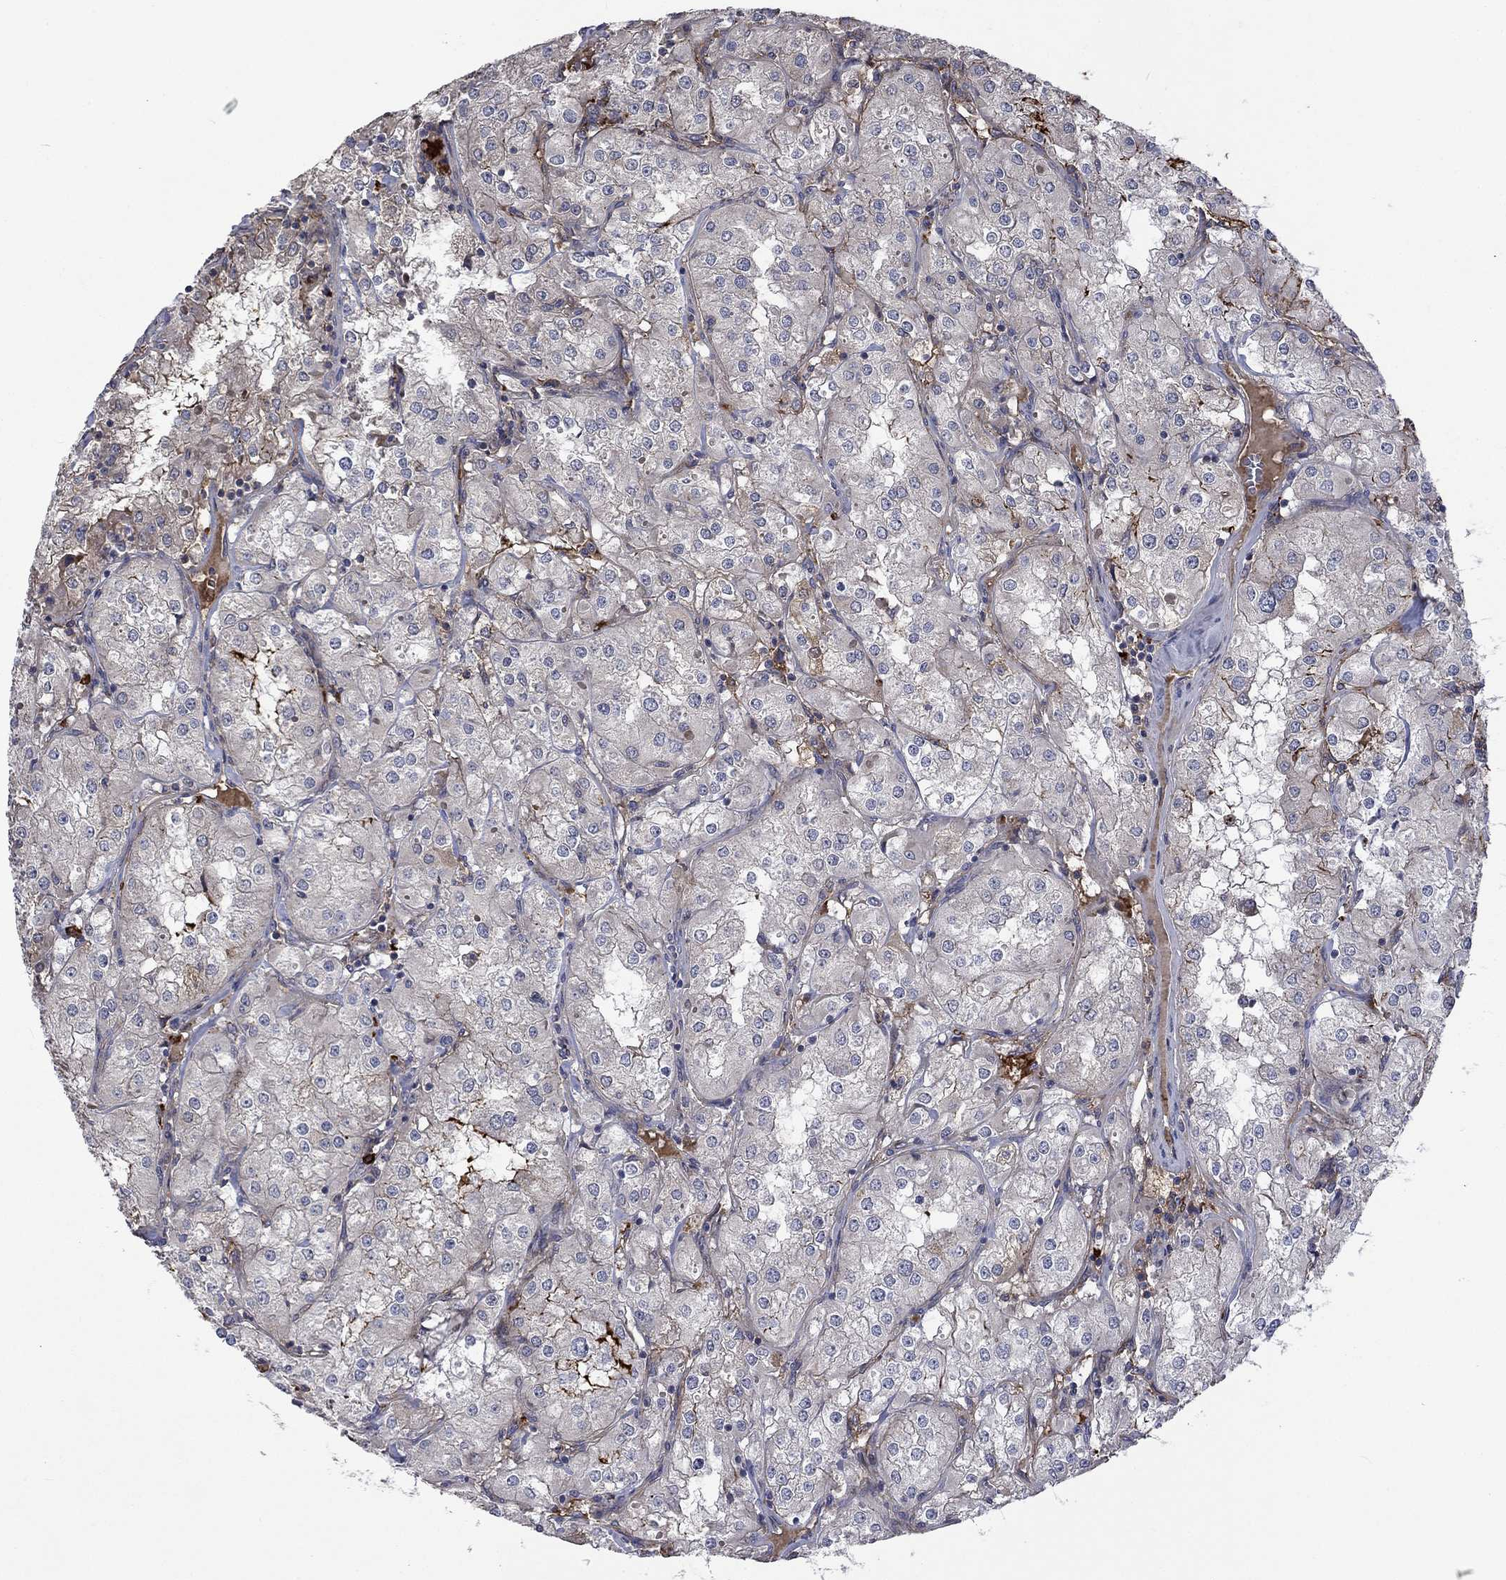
{"staining": {"intensity": "negative", "quantity": "none", "location": "none"}, "tissue": "renal cancer", "cell_type": "Tumor cells", "image_type": "cancer", "snomed": [{"axis": "morphology", "description": "Adenocarcinoma, NOS"}, {"axis": "topography", "description": "Kidney"}], "caption": "The photomicrograph displays no significant positivity in tumor cells of renal cancer (adenocarcinoma).", "gene": "VCAN", "patient": {"sex": "male", "age": 77}}